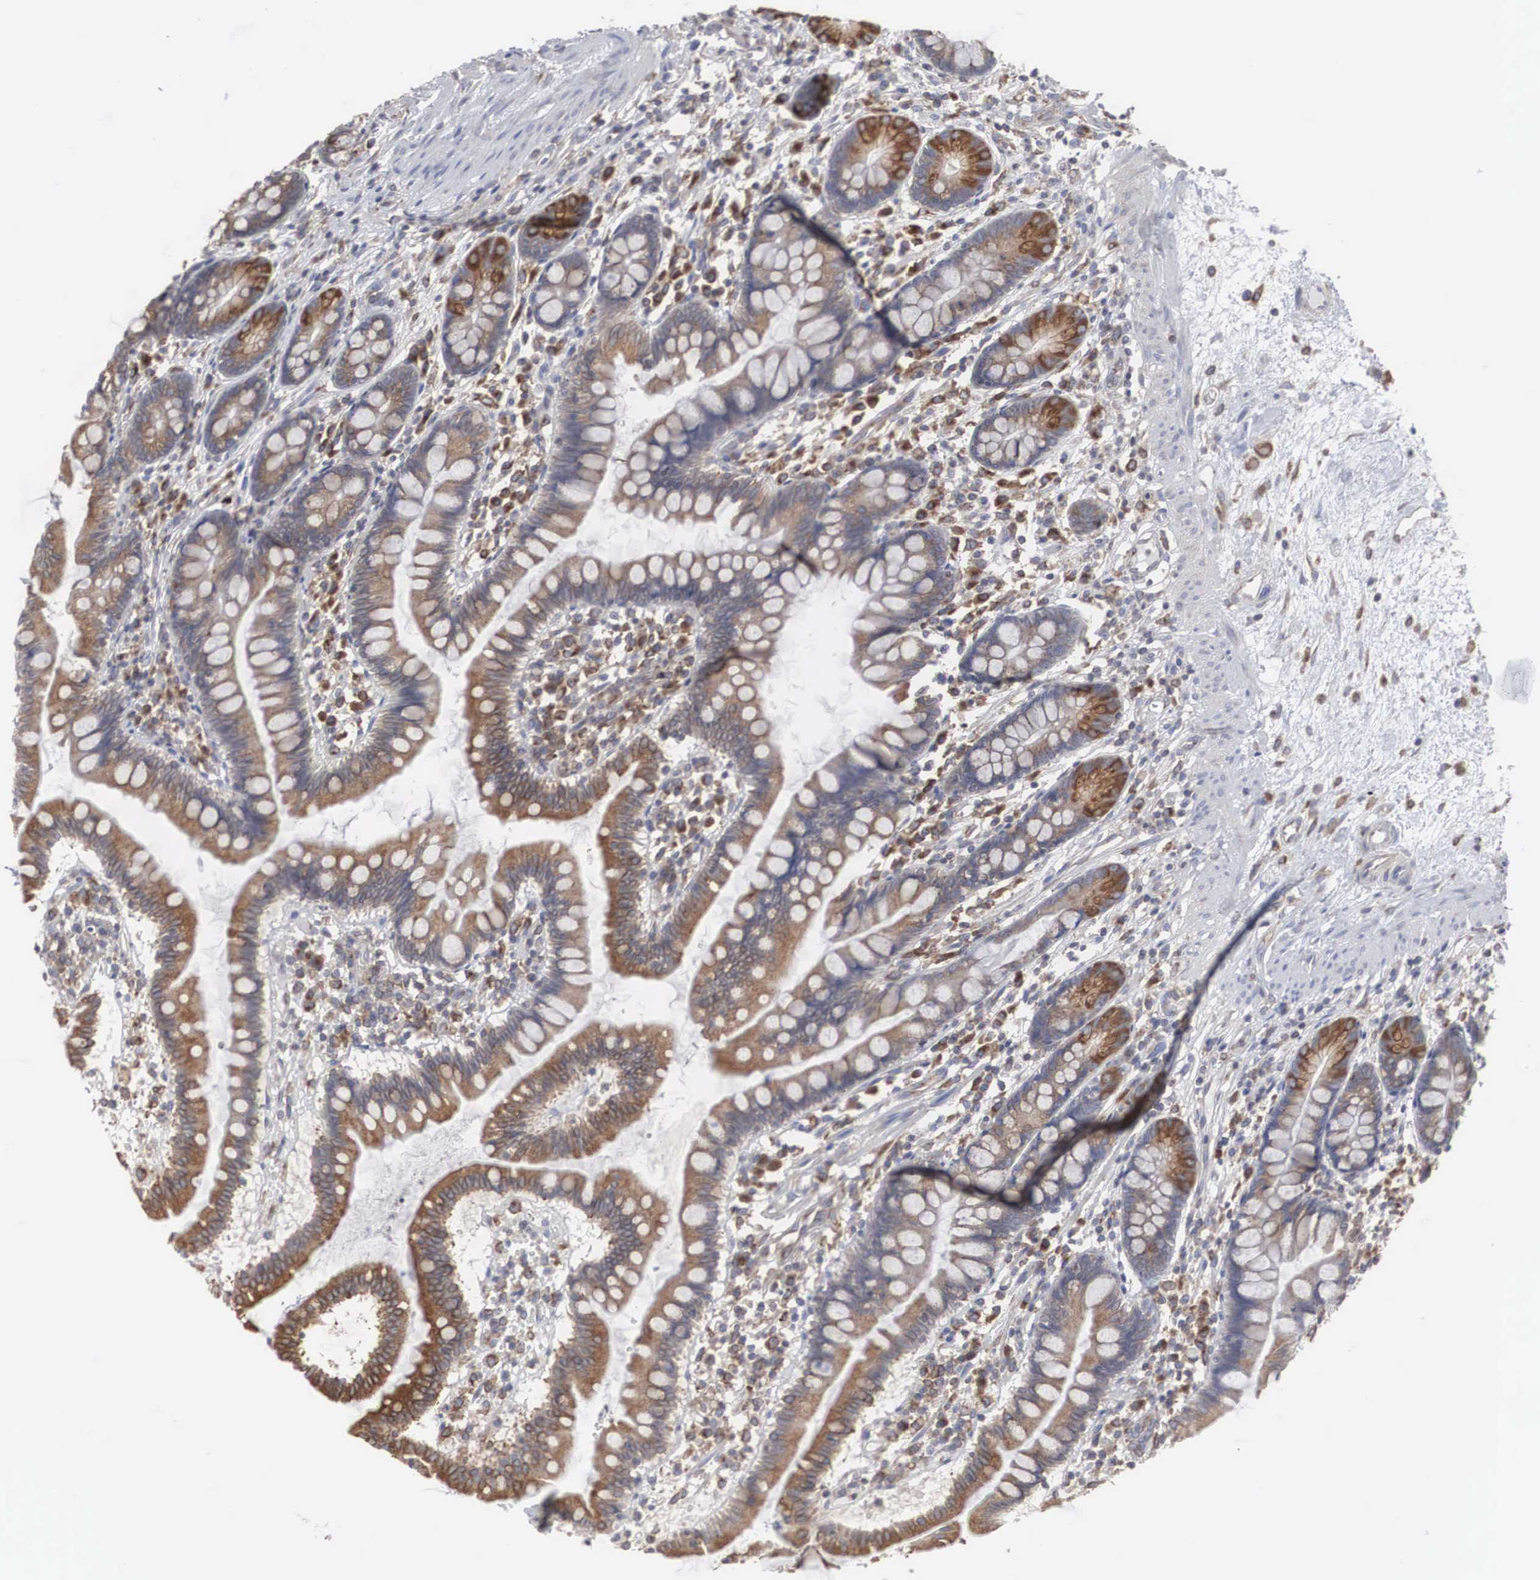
{"staining": {"intensity": "strong", "quantity": ">75%", "location": "cytoplasmic/membranous"}, "tissue": "small intestine", "cell_type": "Glandular cells", "image_type": "normal", "snomed": [{"axis": "morphology", "description": "Normal tissue, NOS"}, {"axis": "topography", "description": "Small intestine"}], "caption": "Small intestine stained with IHC demonstrates strong cytoplasmic/membranous positivity in about >75% of glandular cells.", "gene": "CTAGE15", "patient": {"sex": "female", "age": 51}}